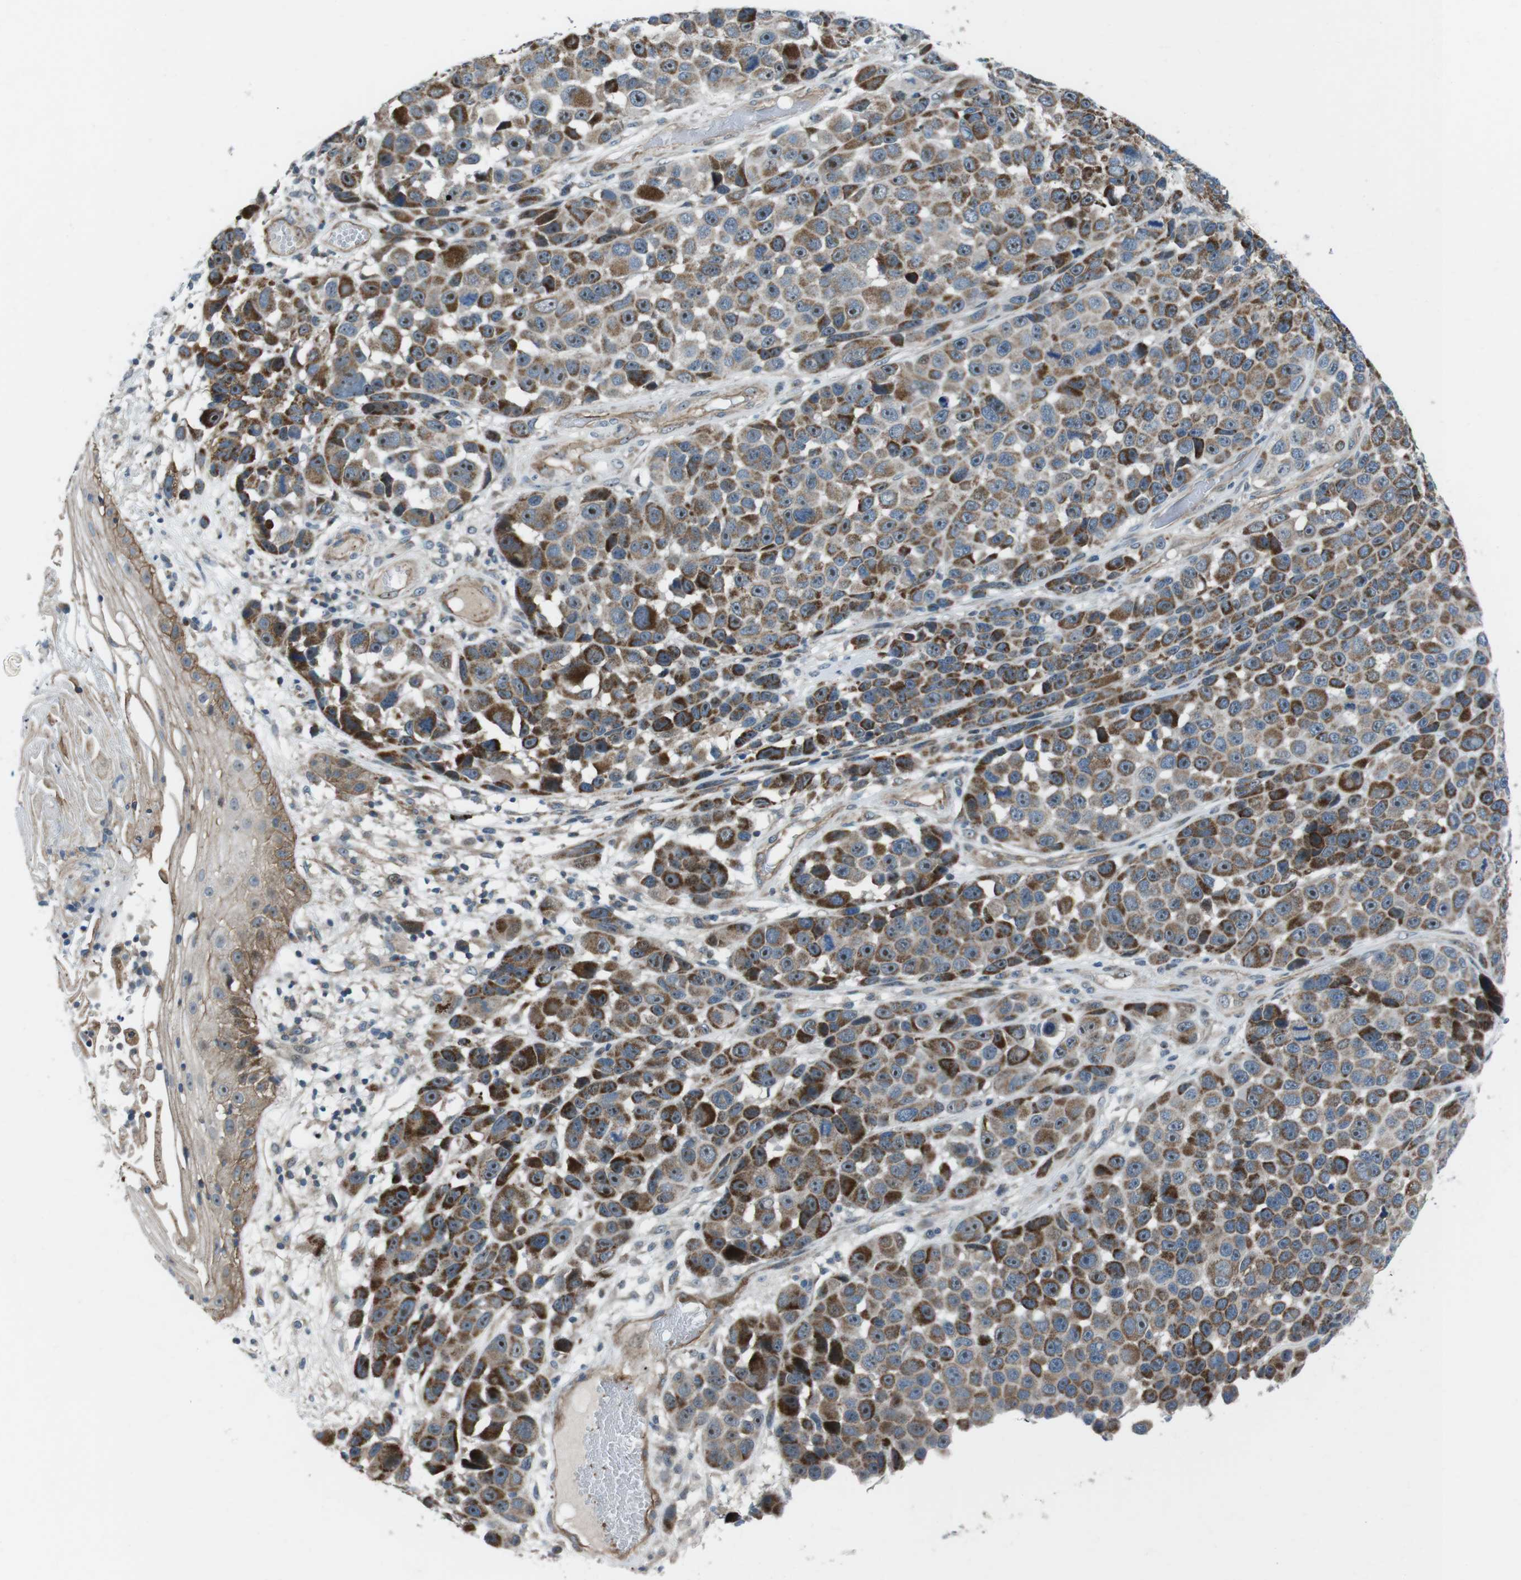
{"staining": {"intensity": "moderate", "quantity": "25%-75%", "location": "cytoplasmic/membranous,nuclear"}, "tissue": "melanoma", "cell_type": "Tumor cells", "image_type": "cancer", "snomed": [{"axis": "morphology", "description": "Malignant melanoma, NOS"}, {"axis": "topography", "description": "Skin"}], "caption": "There is medium levels of moderate cytoplasmic/membranous and nuclear staining in tumor cells of malignant melanoma, as demonstrated by immunohistochemical staining (brown color).", "gene": "FAM174B", "patient": {"sex": "male", "age": 53}}